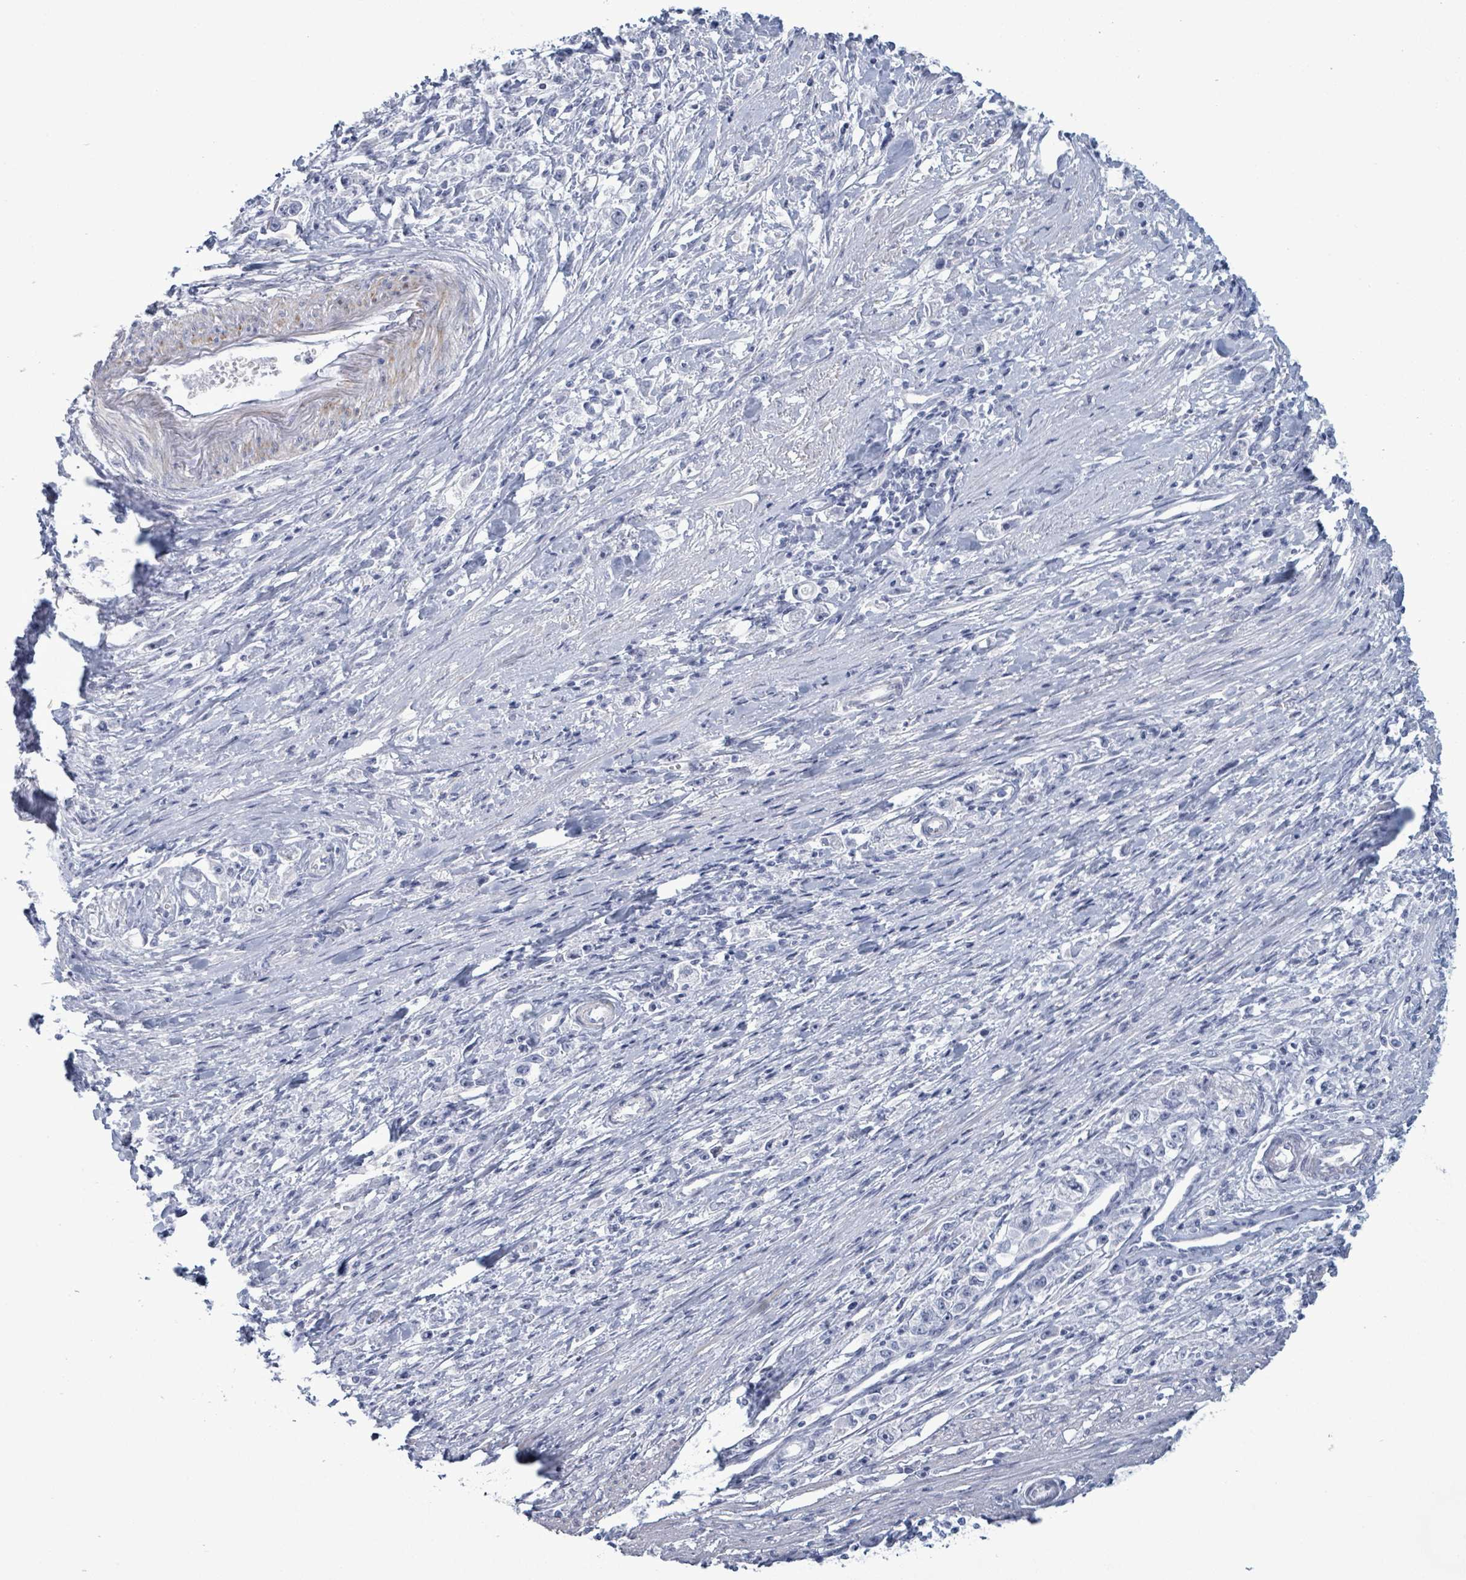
{"staining": {"intensity": "negative", "quantity": "none", "location": "none"}, "tissue": "stomach cancer", "cell_type": "Tumor cells", "image_type": "cancer", "snomed": [{"axis": "morphology", "description": "Adenocarcinoma, NOS"}, {"axis": "topography", "description": "Stomach"}], "caption": "Immunohistochemical staining of stomach adenocarcinoma exhibits no significant positivity in tumor cells.", "gene": "ZNF771", "patient": {"sex": "female", "age": 59}}